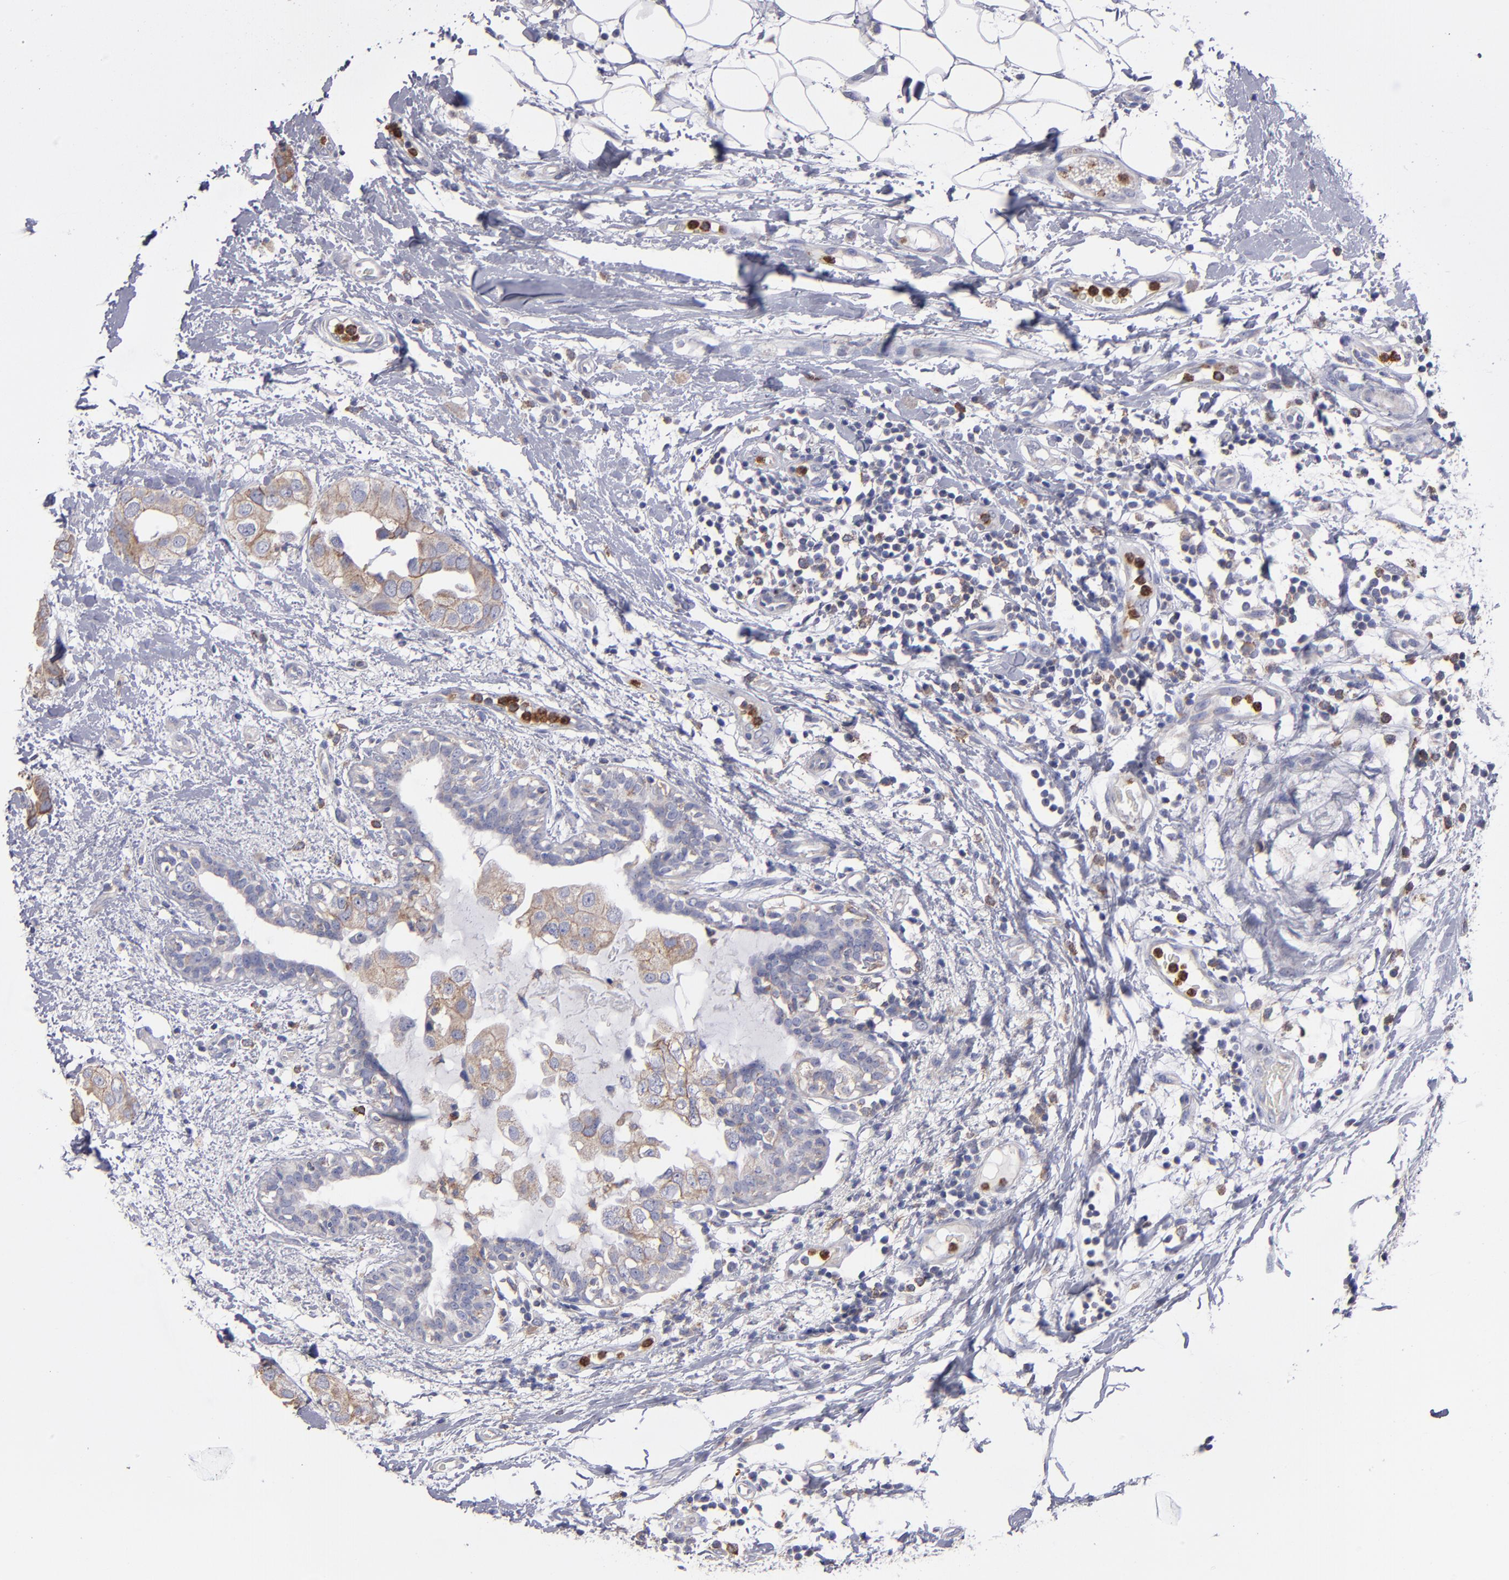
{"staining": {"intensity": "weak", "quantity": ">75%", "location": "cytoplasmic/membranous"}, "tissue": "breast cancer", "cell_type": "Tumor cells", "image_type": "cancer", "snomed": [{"axis": "morphology", "description": "Duct carcinoma"}, {"axis": "topography", "description": "Breast"}], "caption": "Intraductal carcinoma (breast) stained with a protein marker reveals weak staining in tumor cells.", "gene": "FGR", "patient": {"sex": "female", "age": 40}}